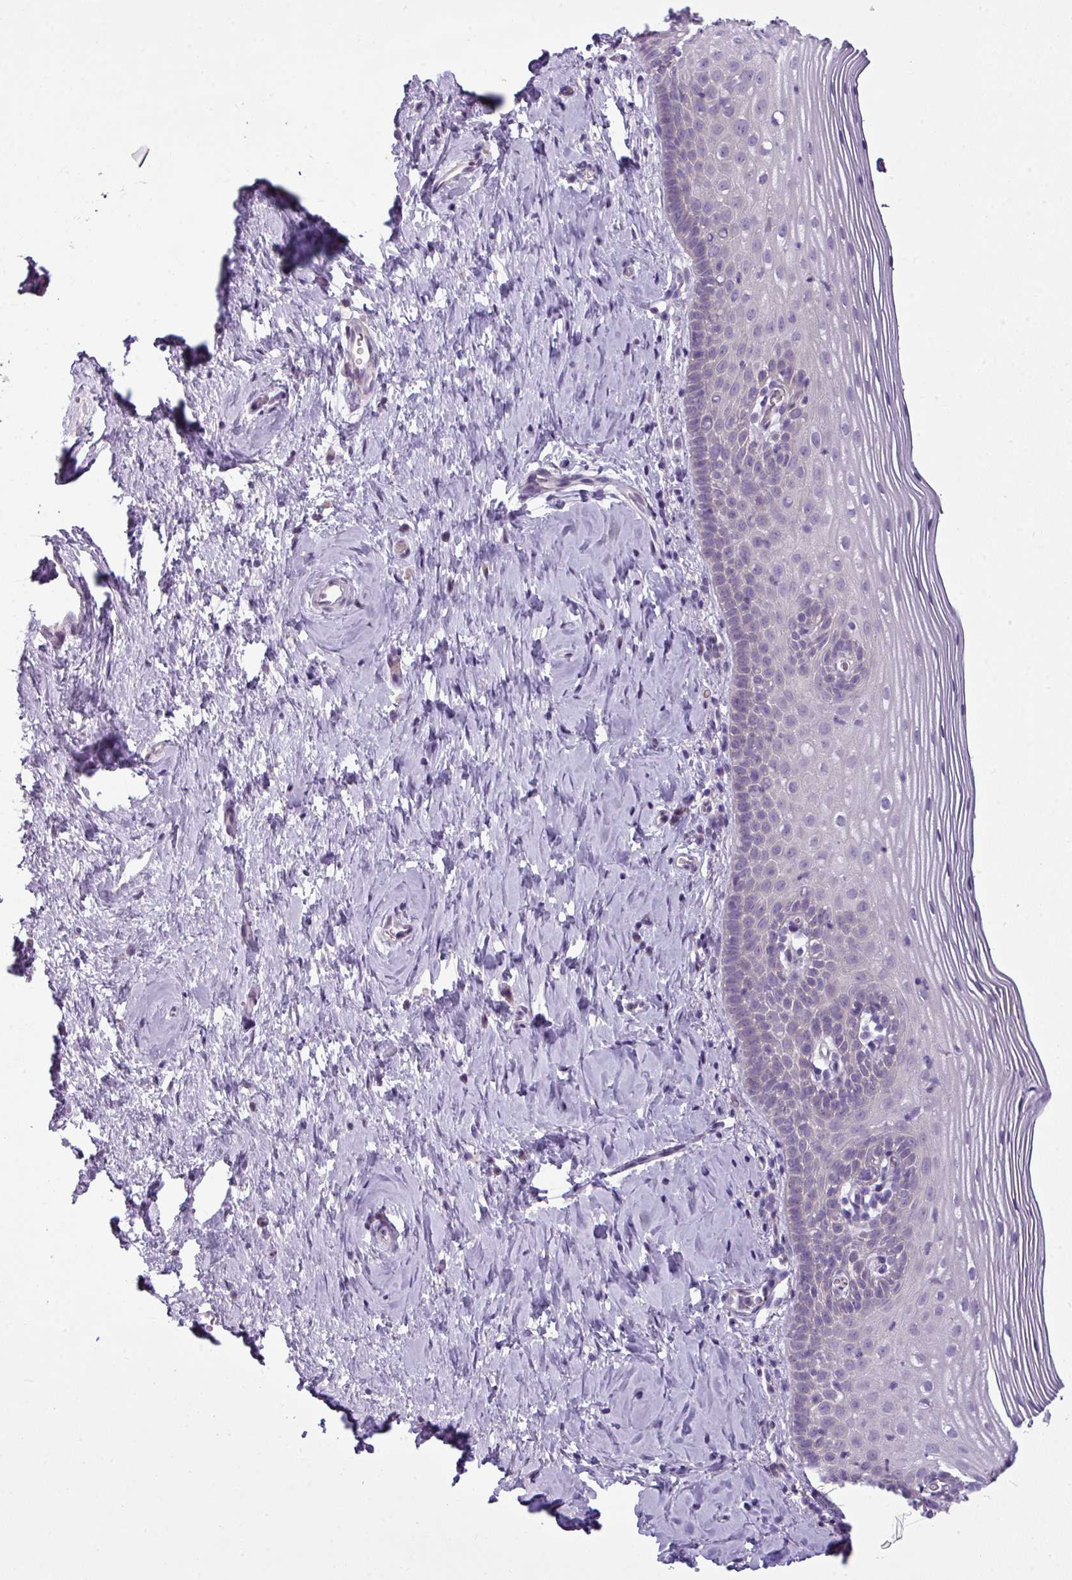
{"staining": {"intensity": "weak", "quantity": "<25%", "location": "cytoplasmic/membranous"}, "tissue": "cervix", "cell_type": "Glandular cells", "image_type": "normal", "snomed": [{"axis": "morphology", "description": "Normal tissue, NOS"}, {"axis": "topography", "description": "Cervix"}], "caption": "Immunohistochemistry (IHC) image of benign cervix: cervix stained with DAB shows no significant protein positivity in glandular cells. The staining was performed using DAB (3,3'-diaminobenzidine) to visualize the protein expression in brown, while the nuclei were stained in blue with hematoxylin (Magnification: 20x).", "gene": "TOR1AIP2", "patient": {"sex": "female", "age": 44}}